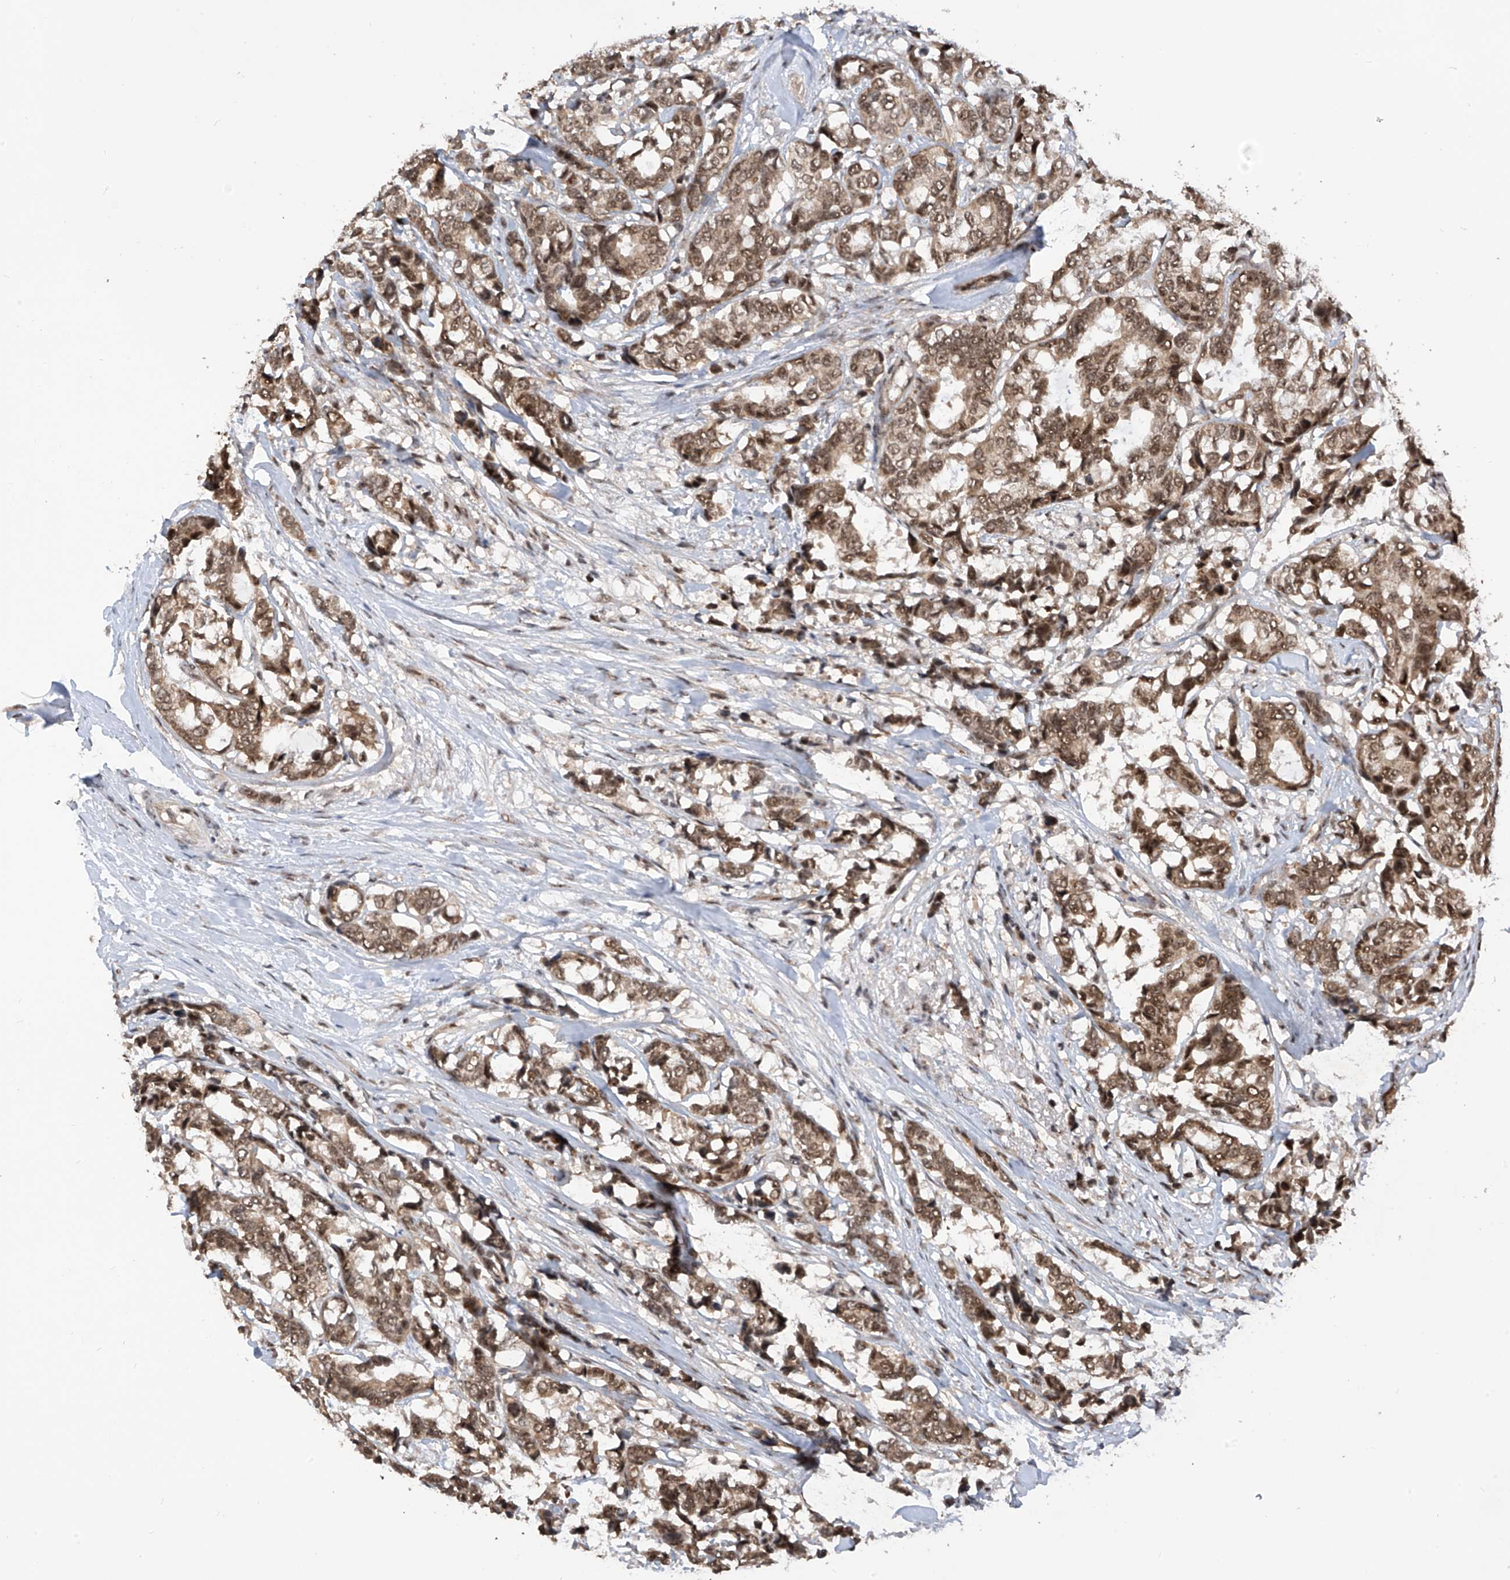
{"staining": {"intensity": "moderate", "quantity": ">75%", "location": "cytoplasmic/membranous,nuclear"}, "tissue": "breast cancer", "cell_type": "Tumor cells", "image_type": "cancer", "snomed": [{"axis": "morphology", "description": "Duct carcinoma"}, {"axis": "topography", "description": "Breast"}], "caption": "About >75% of tumor cells in human breast cancer (intraductal carcinoma) display moderate cytoplasmic/membranous and nuclear protein positivity as visualized by brown immunohistochemical staining.", "gene": "RPAIN", "patient": {"sex": "female", "age": 87}}